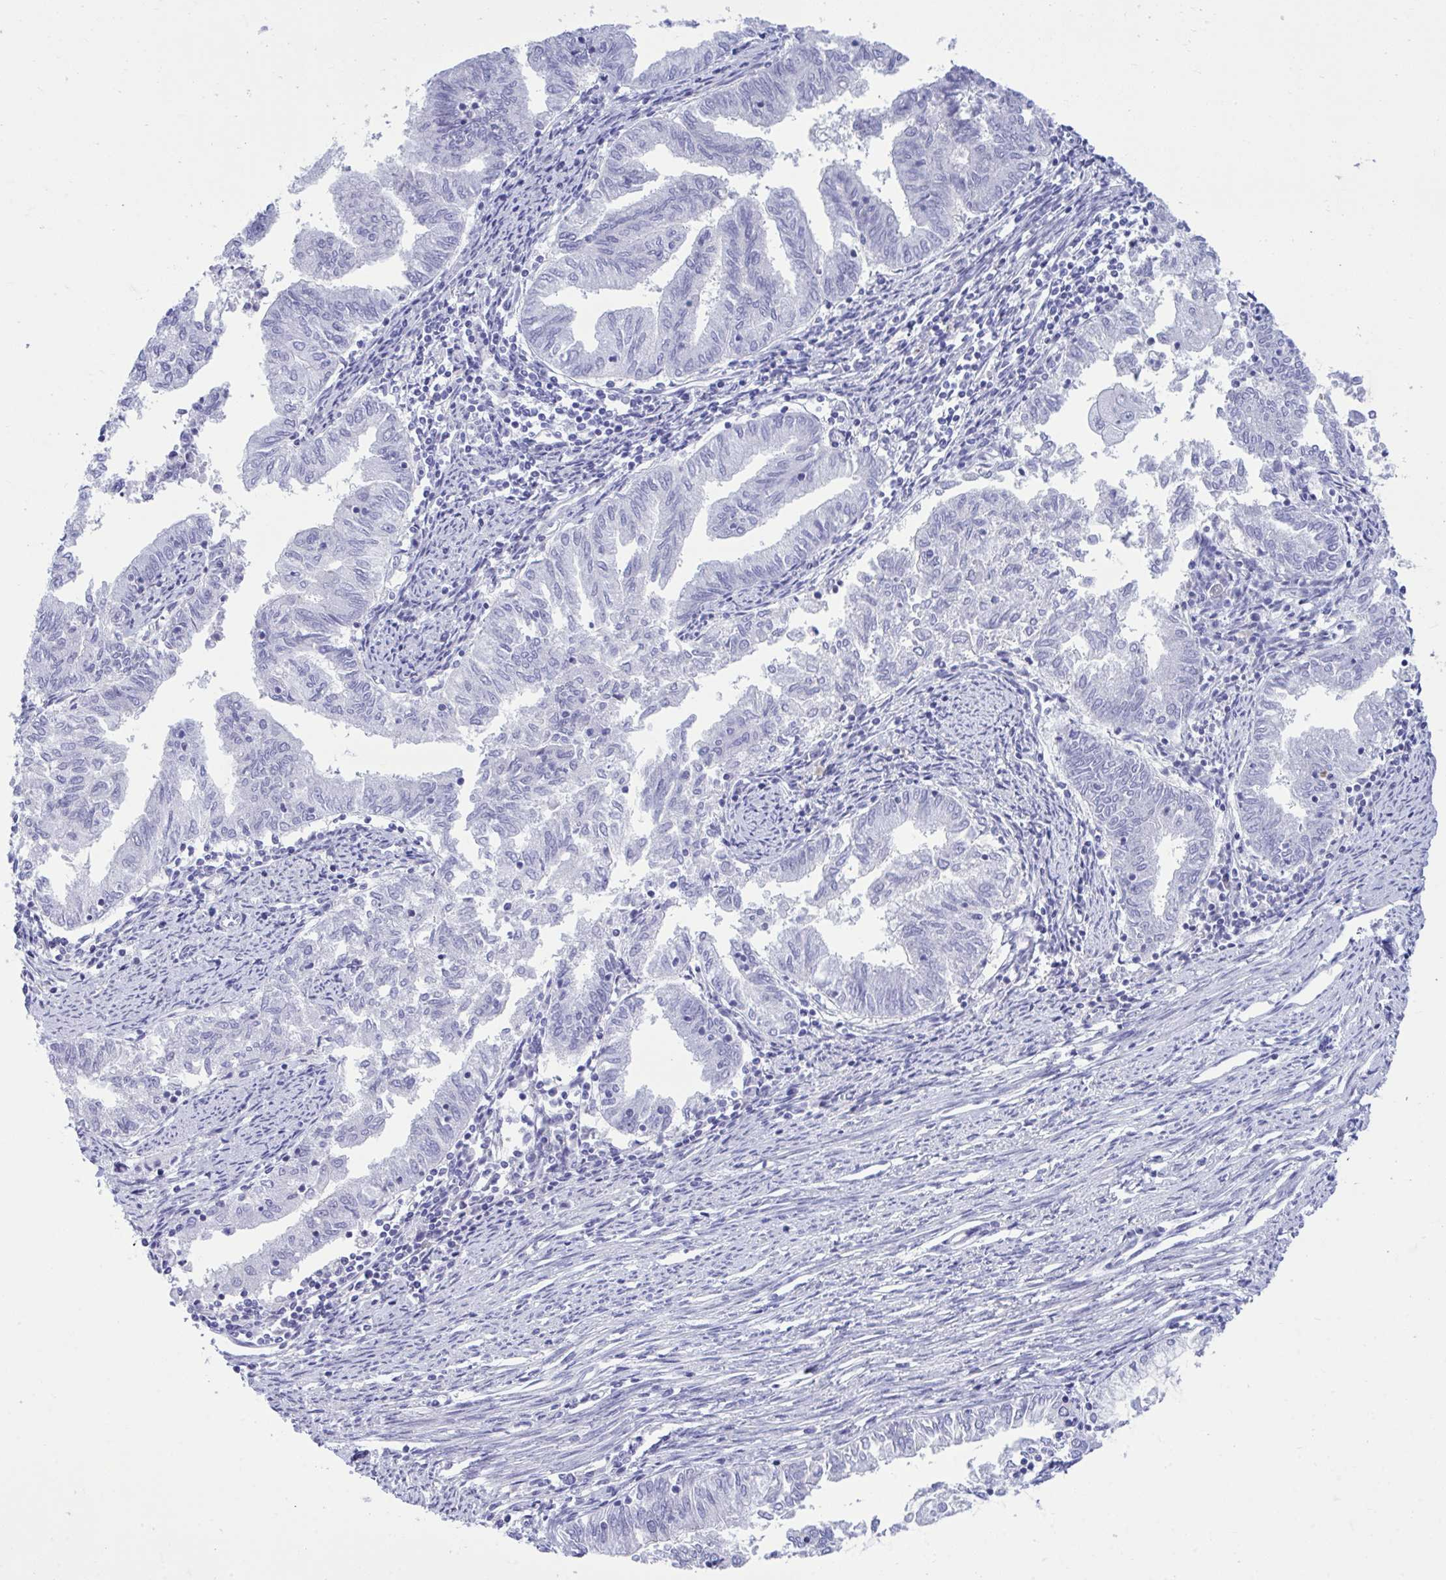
{"staining": {"intensity": "negative", "quantity": "none", "location": "none"}, "tissue": "endometrial cancer", "cell_type": "Tumor cells", "image_type": "cancer", "snomed": [{"axis": "morphology", "description": "Adenocarcinoma, NOS"}, {"axis": "topography", "description": "Endometrium"}], "caption": "Tumor cells show no significant expression in endometrial cancer (adenocarcinoma).", "gene": "MED9", "patient": {"sex": "female", "age": 79}}